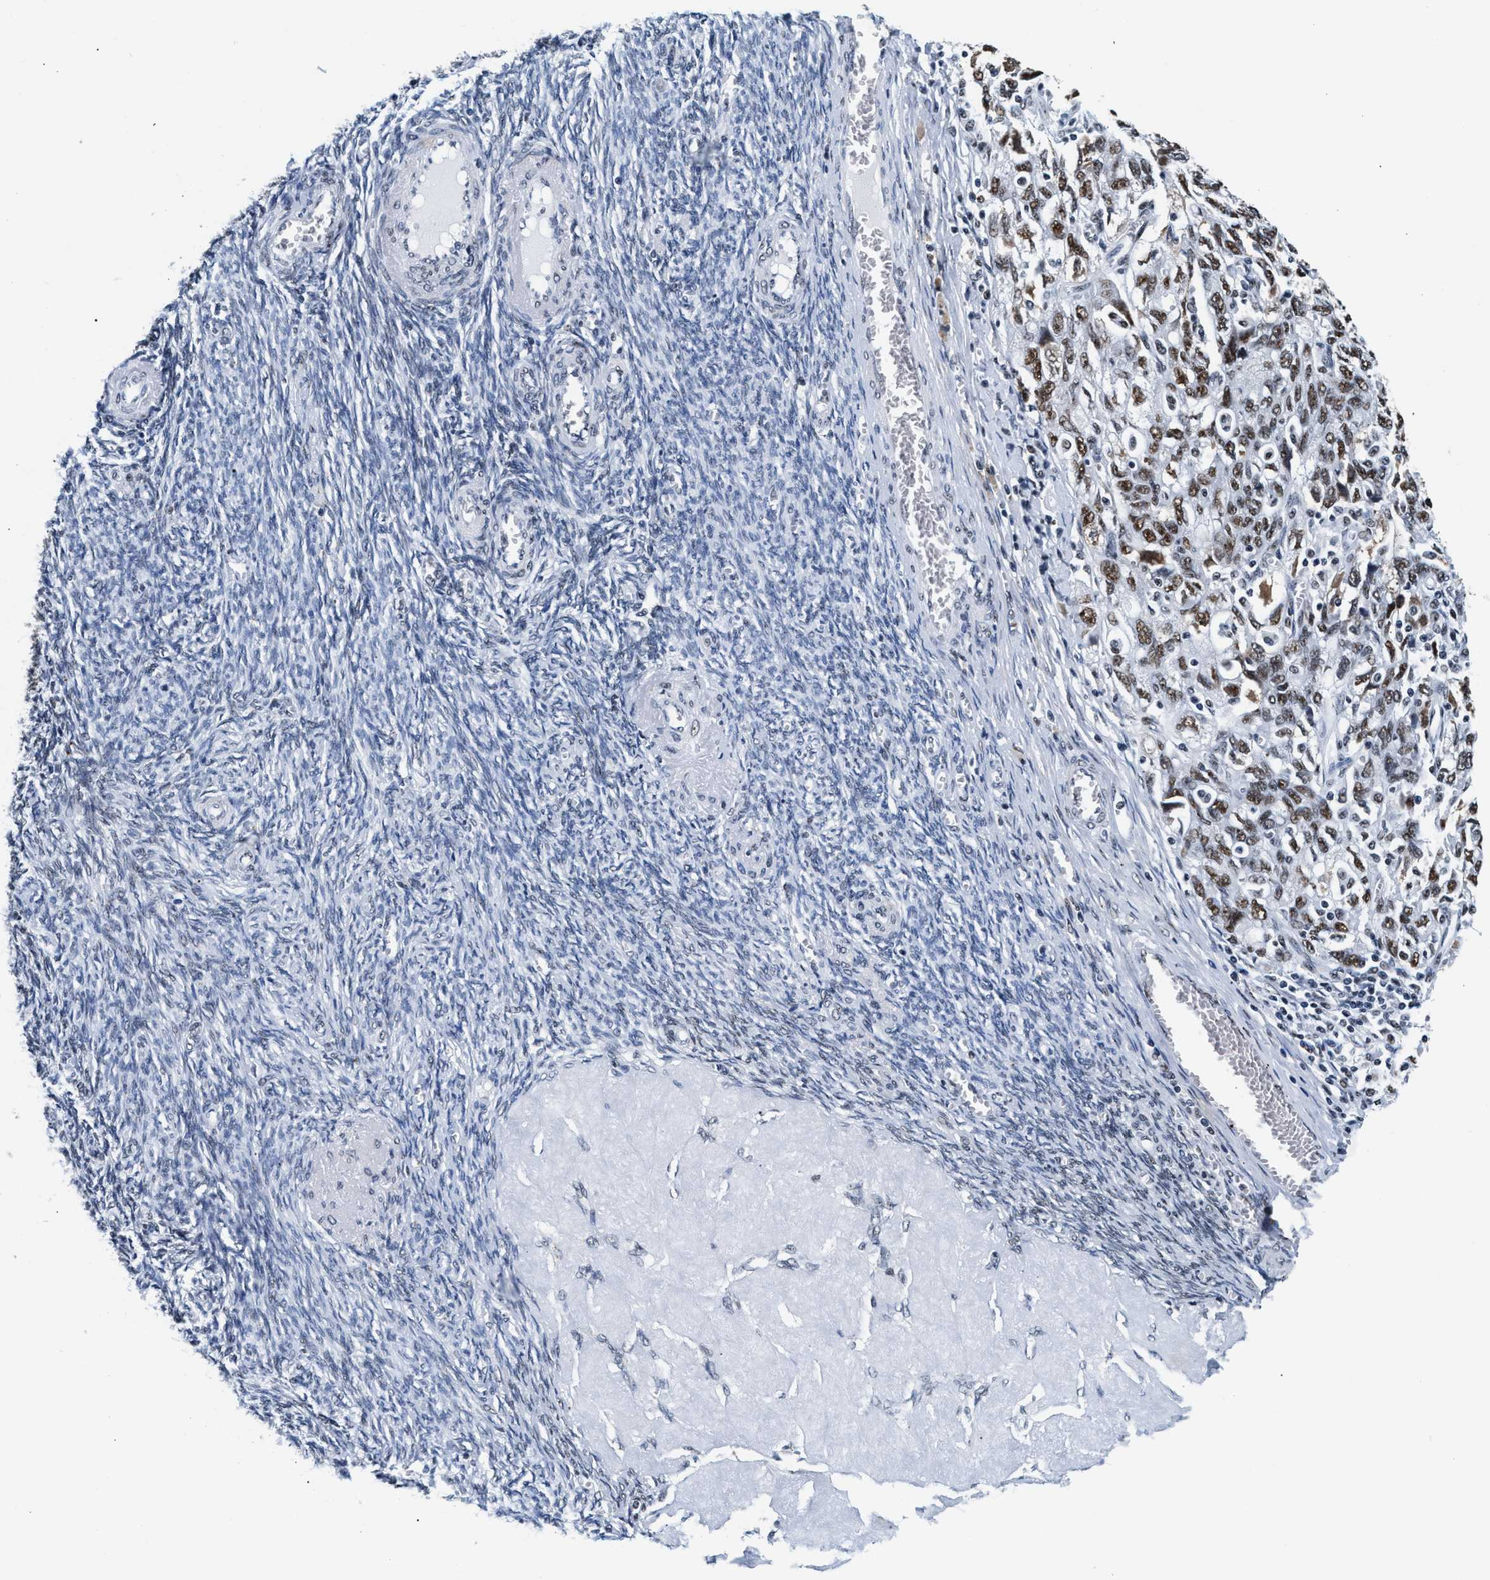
{"staining": {"intensity": "strong", "quantity": ">75%", "location": "nuclear"}, "tissue": "ovarian cancer", "cell_type": "Tumor cells", "image_type": "cancer", "snomed": [{"axis": "morphology", "description": "Carcinoma, NOS"}, {"axis": "morphology", "description": "Cystadenocarcinoma, serous, NOS"}, {"axis": "topography", "description": "Ovary"}], "caption": "Strong nuclear positivity for a protein is identified in about >75% of tumor cells of carcinoma (ovarian) using IHC.", "gene": "RAD50", "patient": {"sex": "female", "age": 69}}